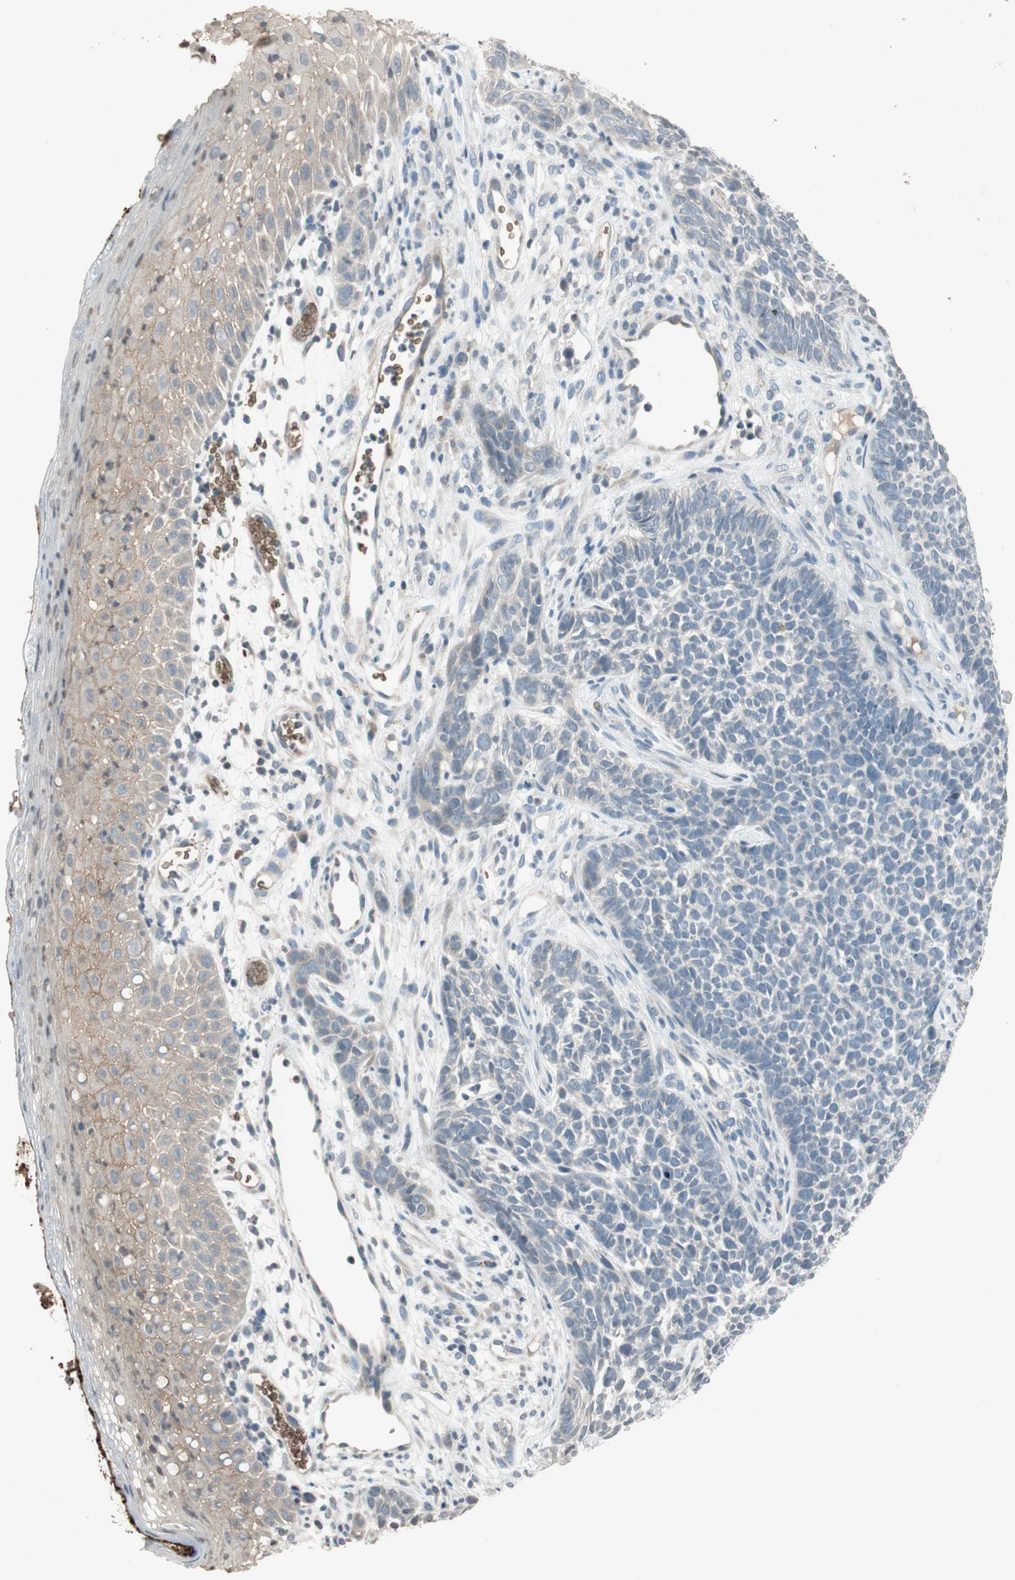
{"staining": {"intensity": "negative", "quantity": "none", "location": "none"}, "tissue": "skin cancer", "cell_type": "Tumor cells", "image_type": "cancer", "snomed": [{"axis": "morphology", "description": "Basal cell carcinoma"}, {"axis": "topography", "description": "Skin"}], "caption": "A high-resolution photomicrograph shows IHC staining of basal cell carcinoma (skin), which exhibits no significant expression in tumor cells. (Stains: DAB immunohistochemistry (IHC) with hematoxylin counter stain, Microscopy: brightfield microscopy at high magnification).", "gene": "GYPC", "patient": {"sex": "female", "age": 84}}